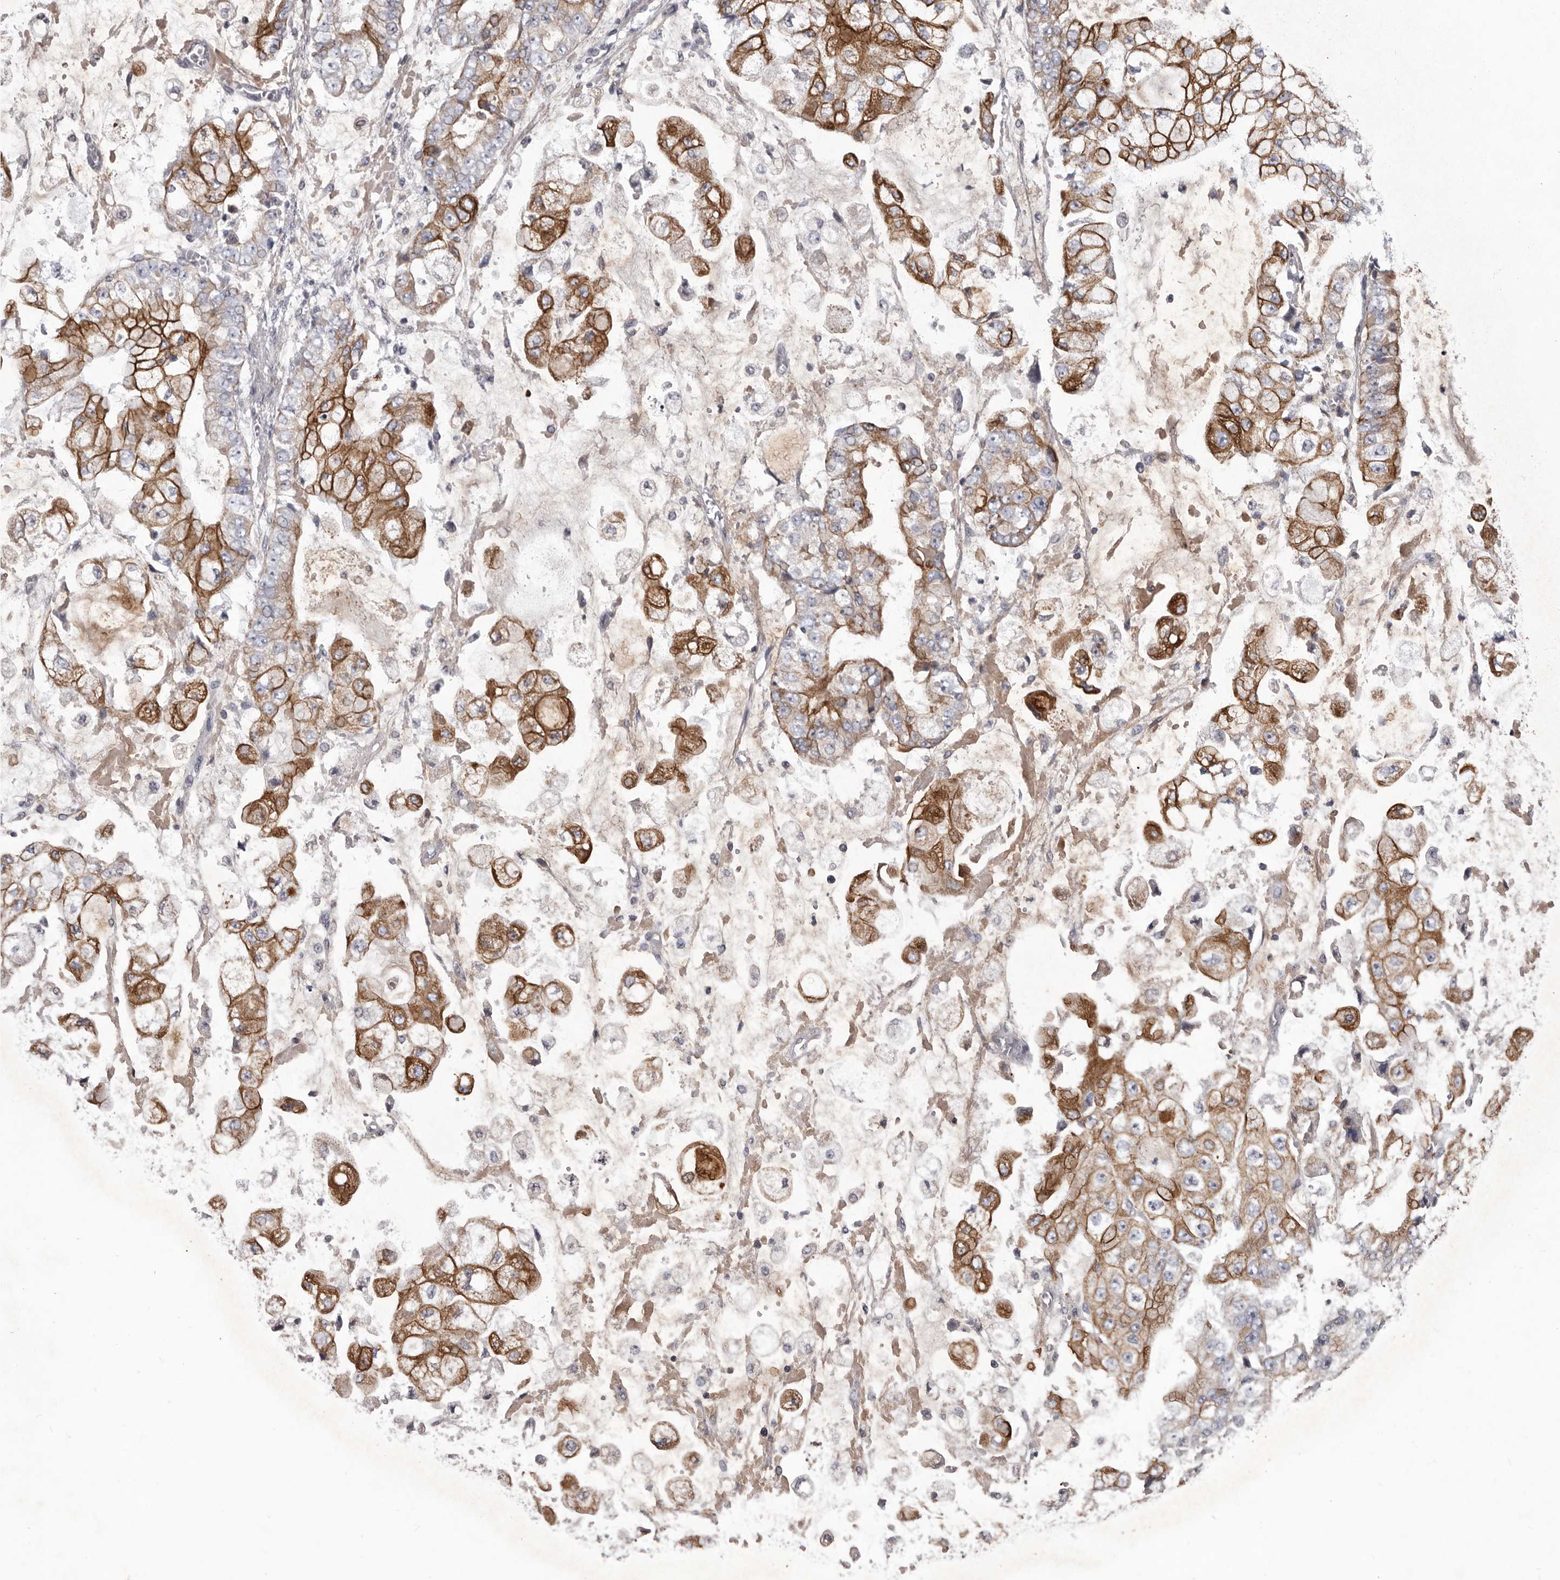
{"staining": {"intensity": "strong", "quantity": ">75%", "location": "cytoplasmic/membranous"}, "tissue": "stomach cancer", "cell_type": "Tumor cells", "image_type": "cancer", "snomed": [{"axis": "morphology", "description": "Adenocarcinoma, NOS"}, {"axis": "topography", "description": "Stomach"}], "caption": "Stomach cancer (adenocarcinoma) was stained to show a protein in brown. There is high levels of strong cytoplasmic/membranous expression in about >75% of tumor cells. (Stains: DAB in brown, nuclei in blue, Microscopy: brightfield microscopy at high magnification).", "gene": "LPAR6", "patient": {"sex": "male", "age": 76}}